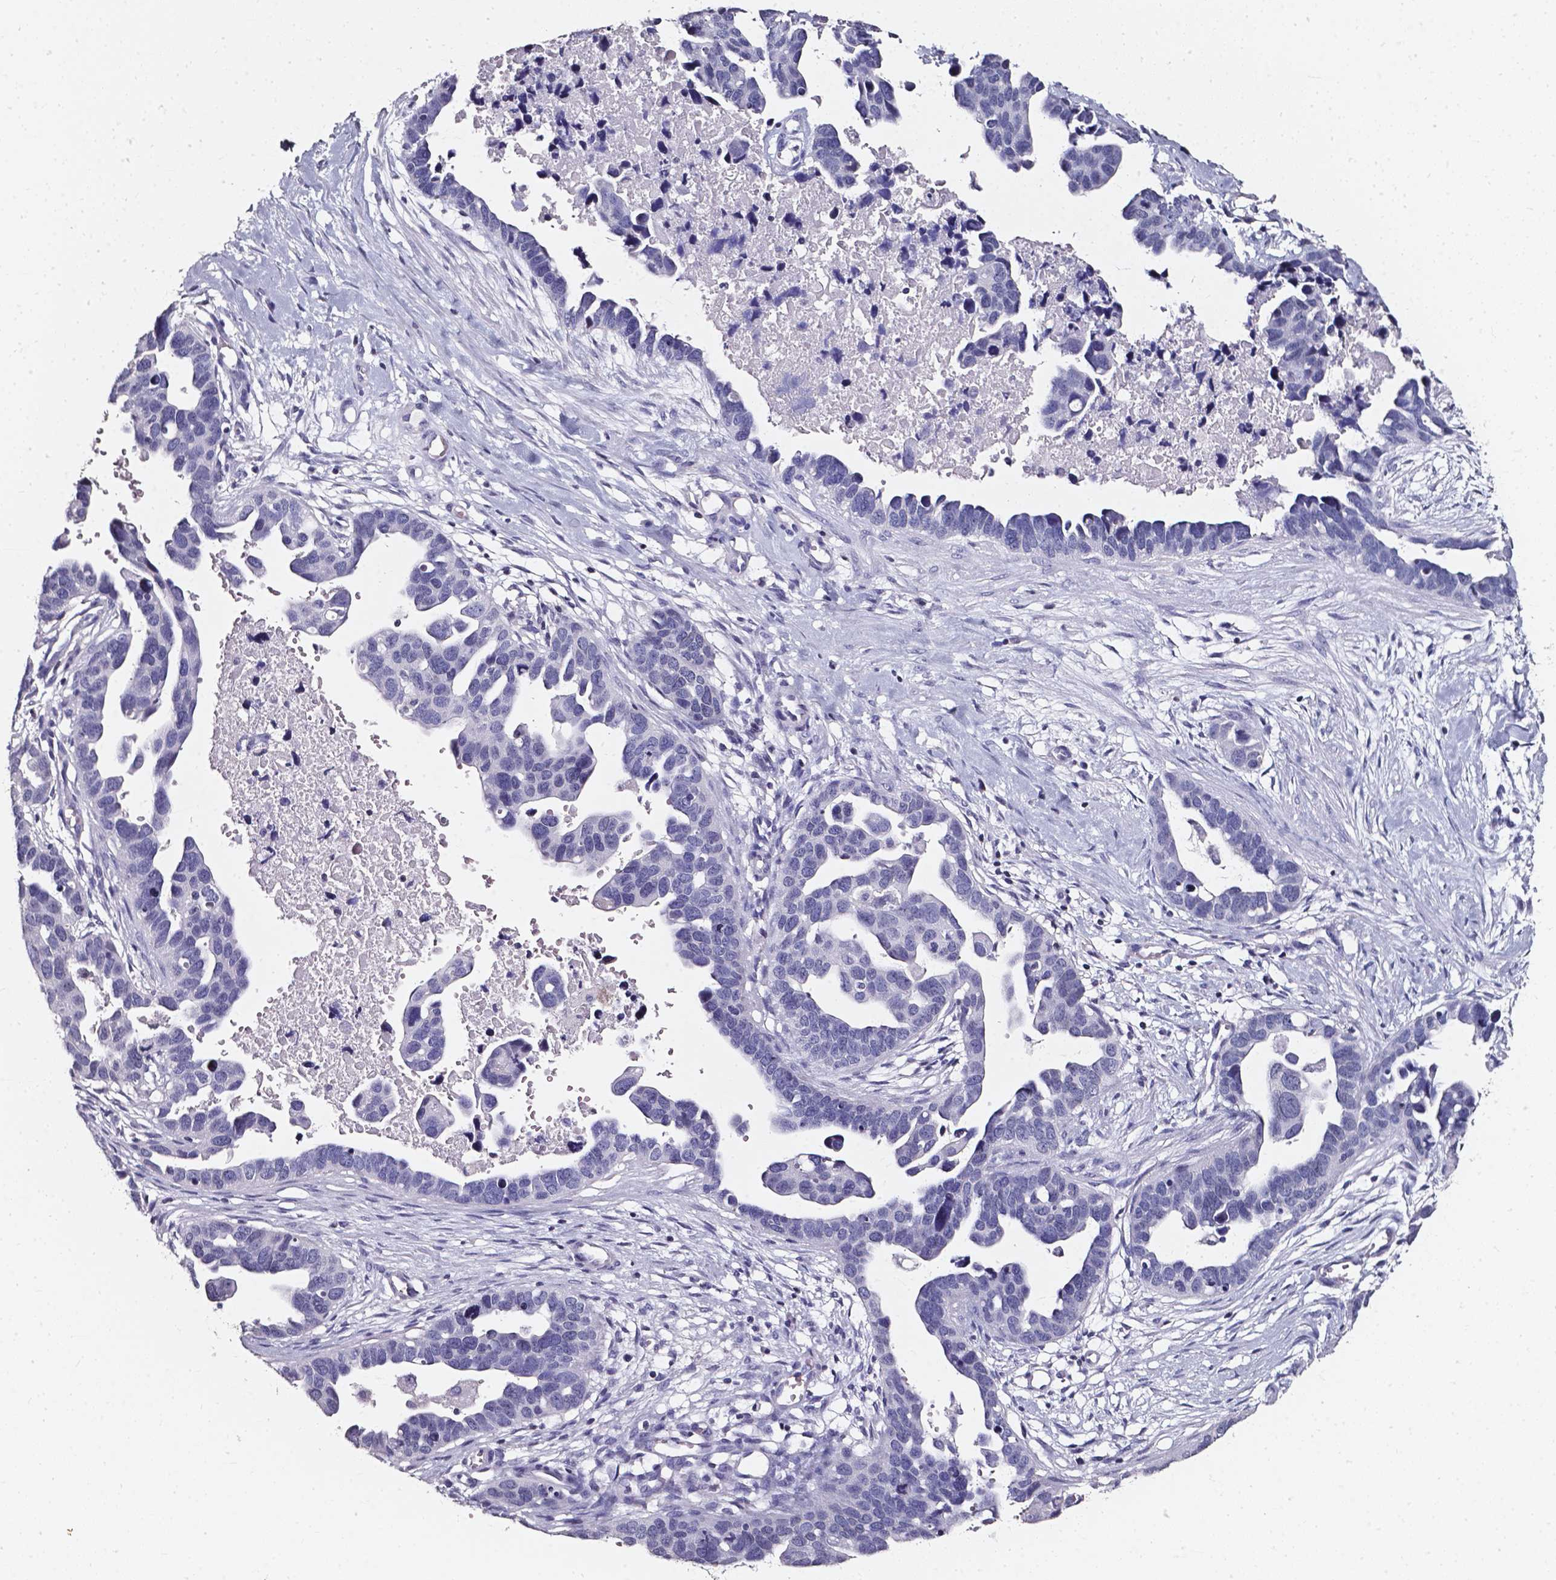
{"staining": {"intensity": "negative", "quantity": "none", "location": "none"}, "tissue": "ovarian cancer", "cell_type": "Tumor cells", "image_type": "cancer", "snomed": [{"axis": "morphology", "description": "Cystadenocarcinoma, serous, NOS"}, {"axis": "topography", "description": "Ovary"}], "caption": "Photomicrograph shows no protein expression in tumor cells of ovarian serous cystadenocarcinoma tissue.", "gene": "AKR1B10", "patient": {"sex": "female", "age": 54}}